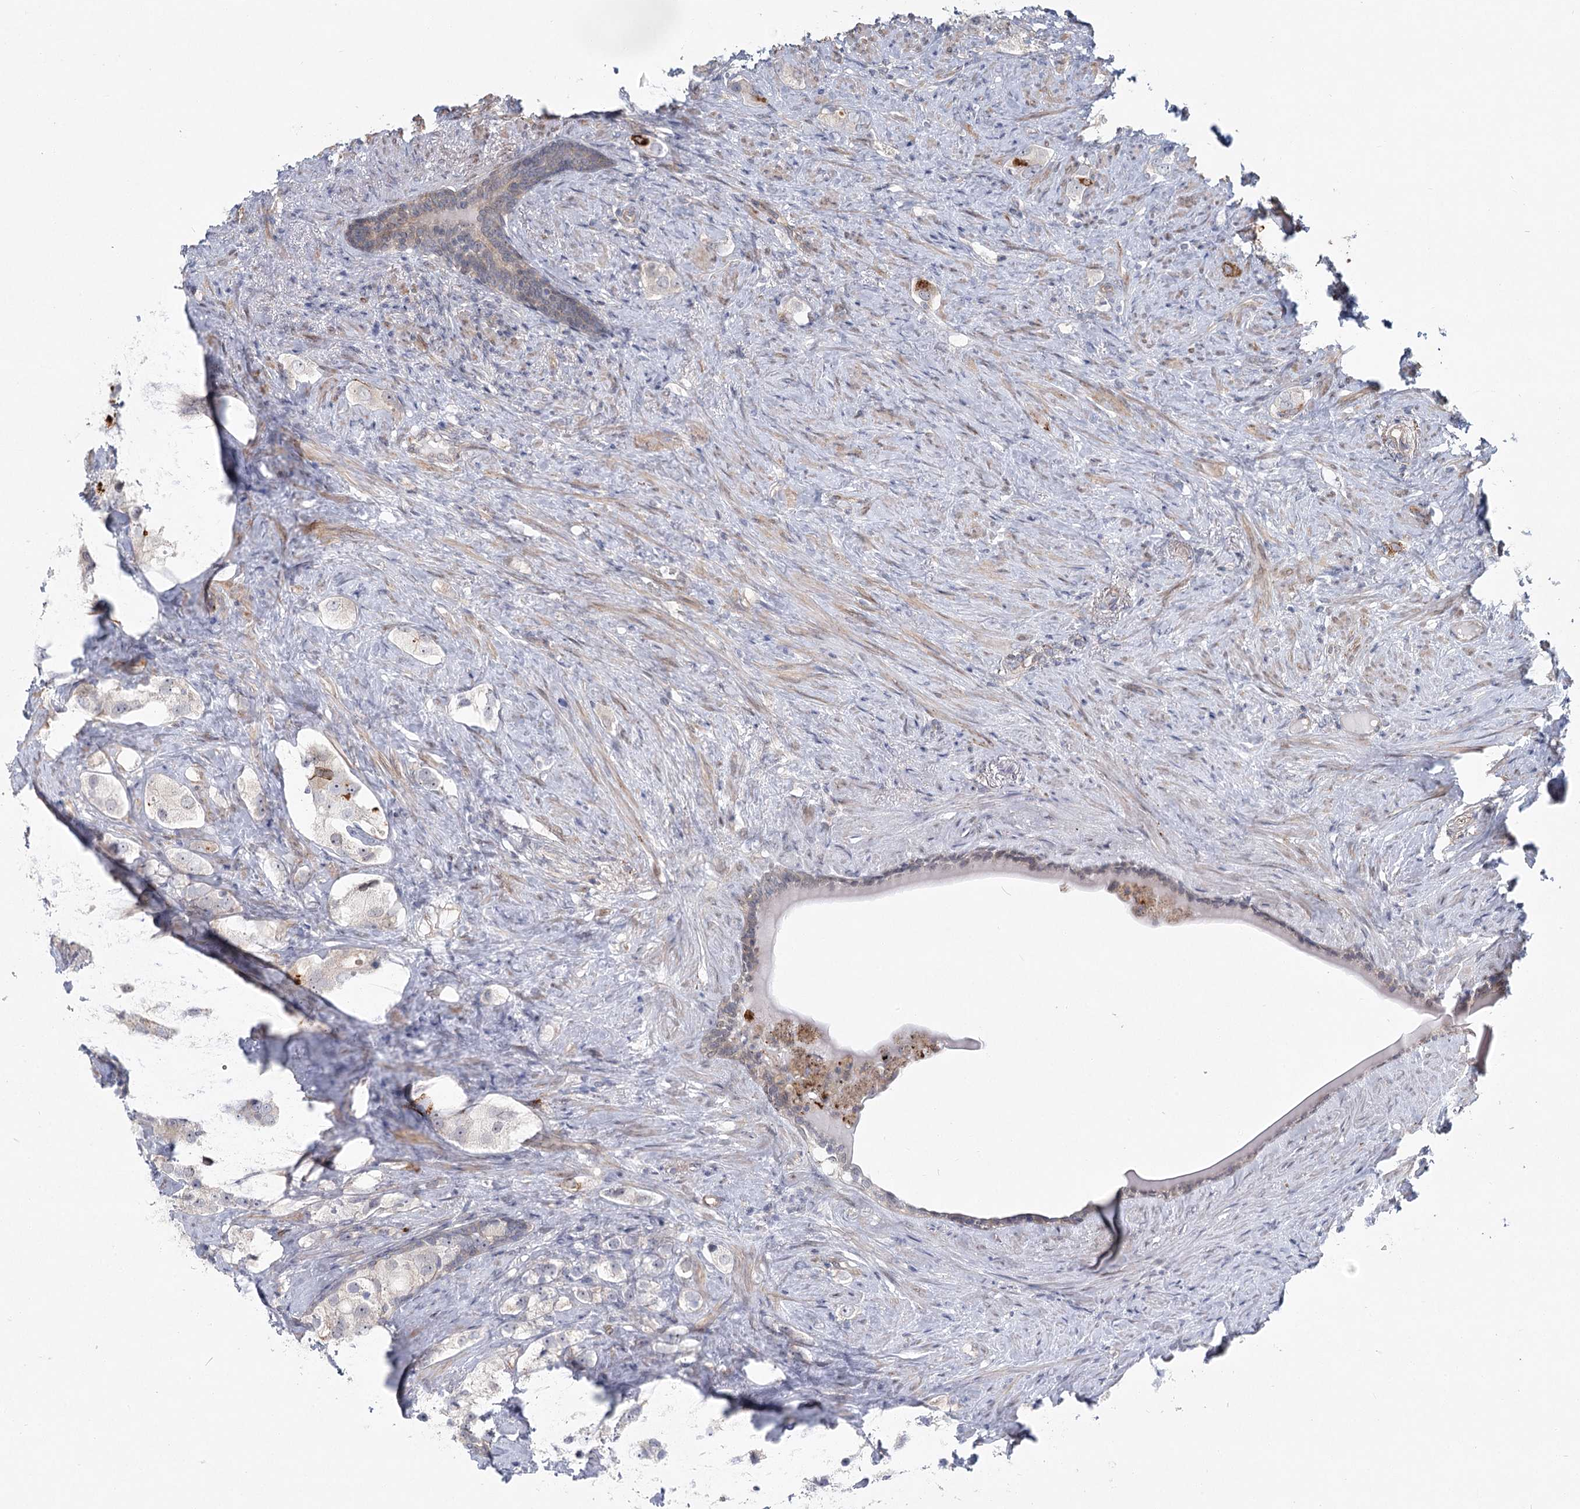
{"staining": {"intensity": "negative", "quantity": "none", "location": "none"}, "tissue": "prostate cancer", "cell_type": "Tumor cells", "image_type": "cancer", "snomed": [{"axis": "morphology", "description": "Adenocarcinoma, High grade"}, {"axis": "topography", "description": "Prostate"}], "caption": "Immunohistochemistry of human adenocarcinoma (high-grade) (prostate) displays no positivity in tumor cells.", "gene": "SPINK13", "patient": {"sex": "male", "age": 63}}